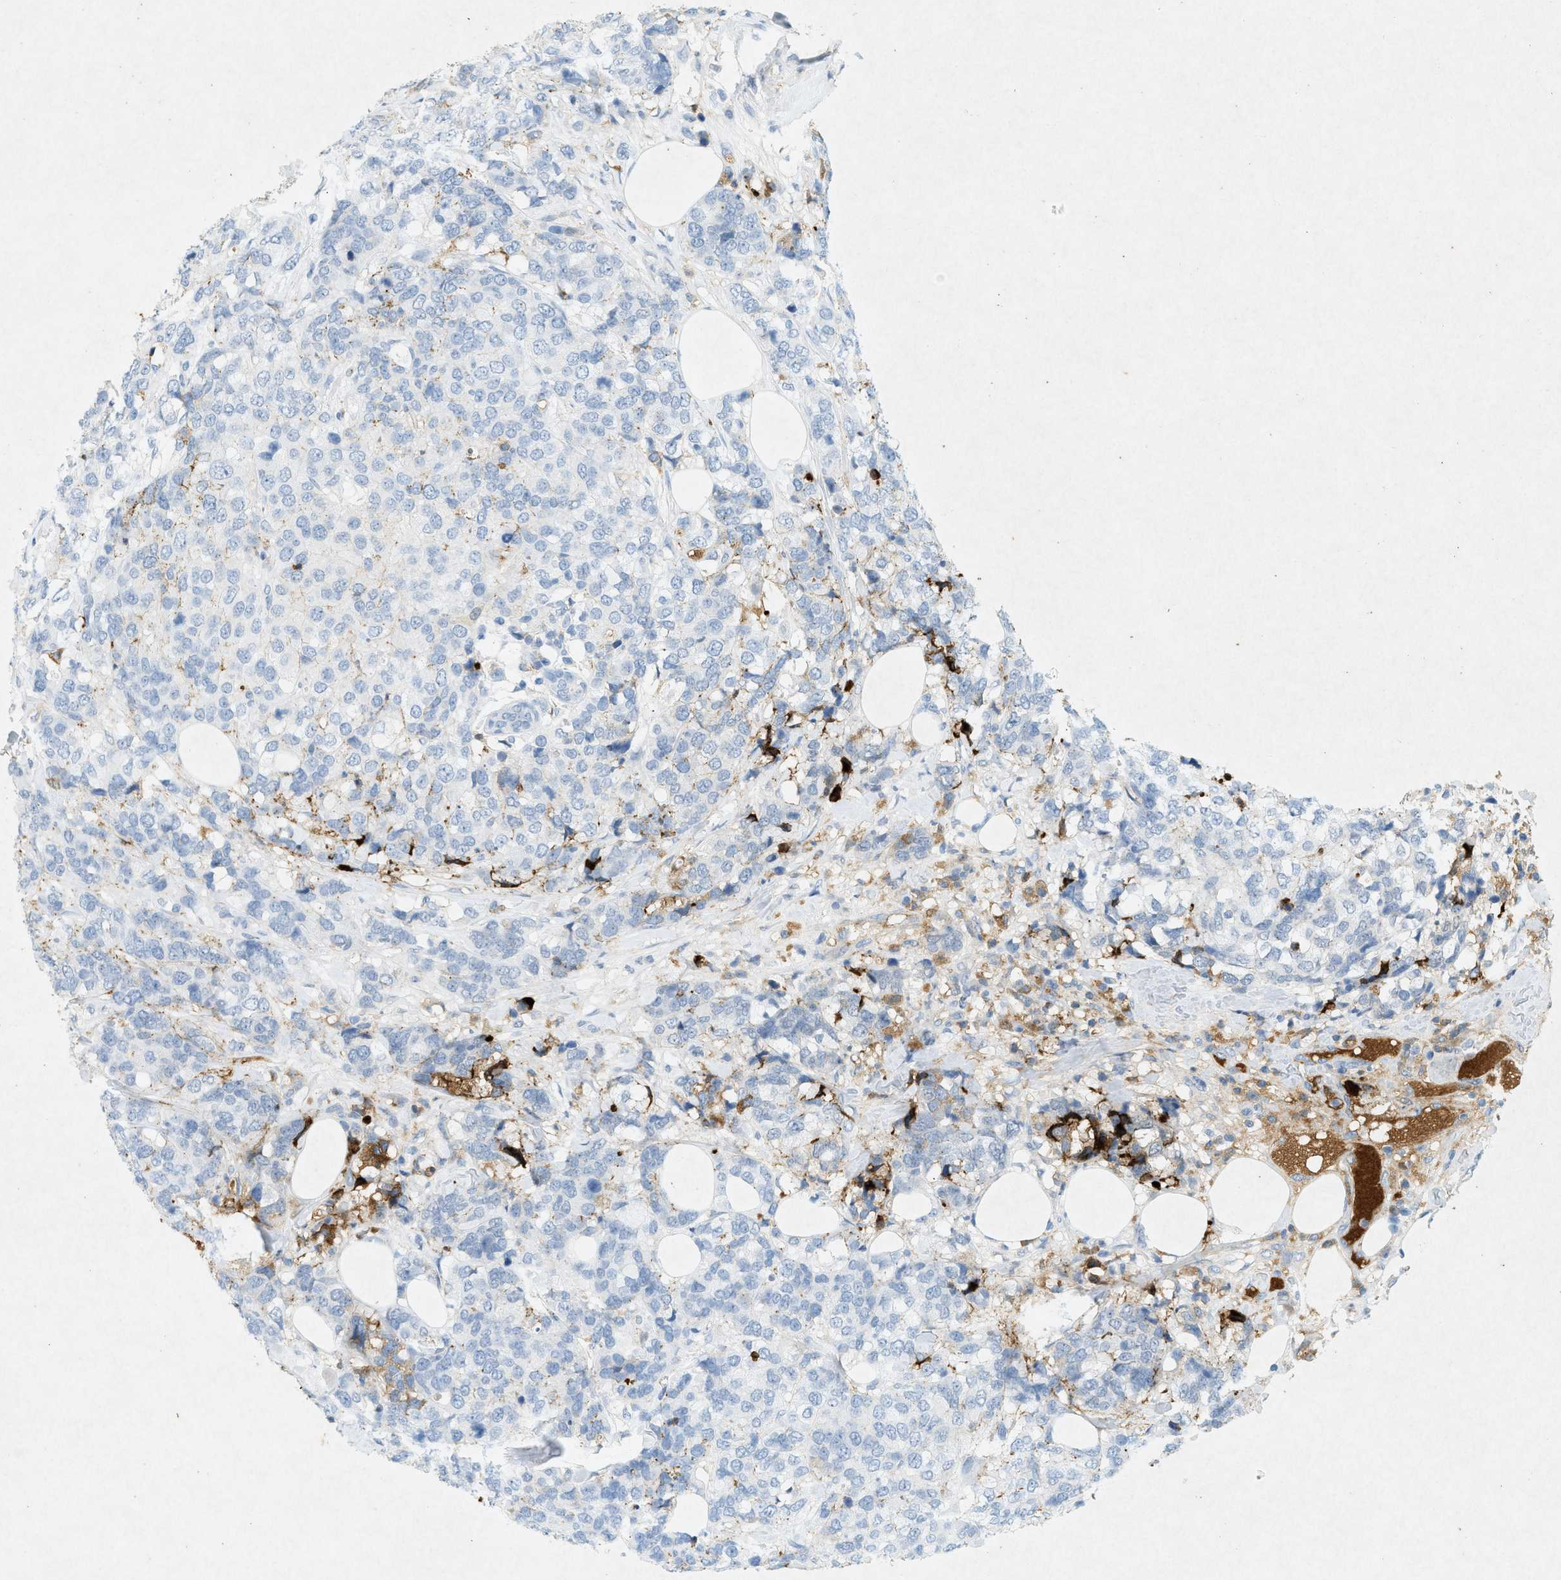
{"staining": {"intensity": "weak", "quantity": "<25%", "location": "cytoplasmic/membranous"}, "tissue": "breast cancer", "cell_type": "Tumor cells", "image_type": "cancer", "snomed": [{"axis": "morphology", "description": "Lobular carcinoma"}, {"axis": "topography", "description": "Breast"}], "caption": "This is an immunohistochemistry (IHC) photomicrograph of breast cancer (lobular carcinoma). There is no expression in tumor cells.", "gene": "F2", "patient": {"sex": "female", "age": 59}}